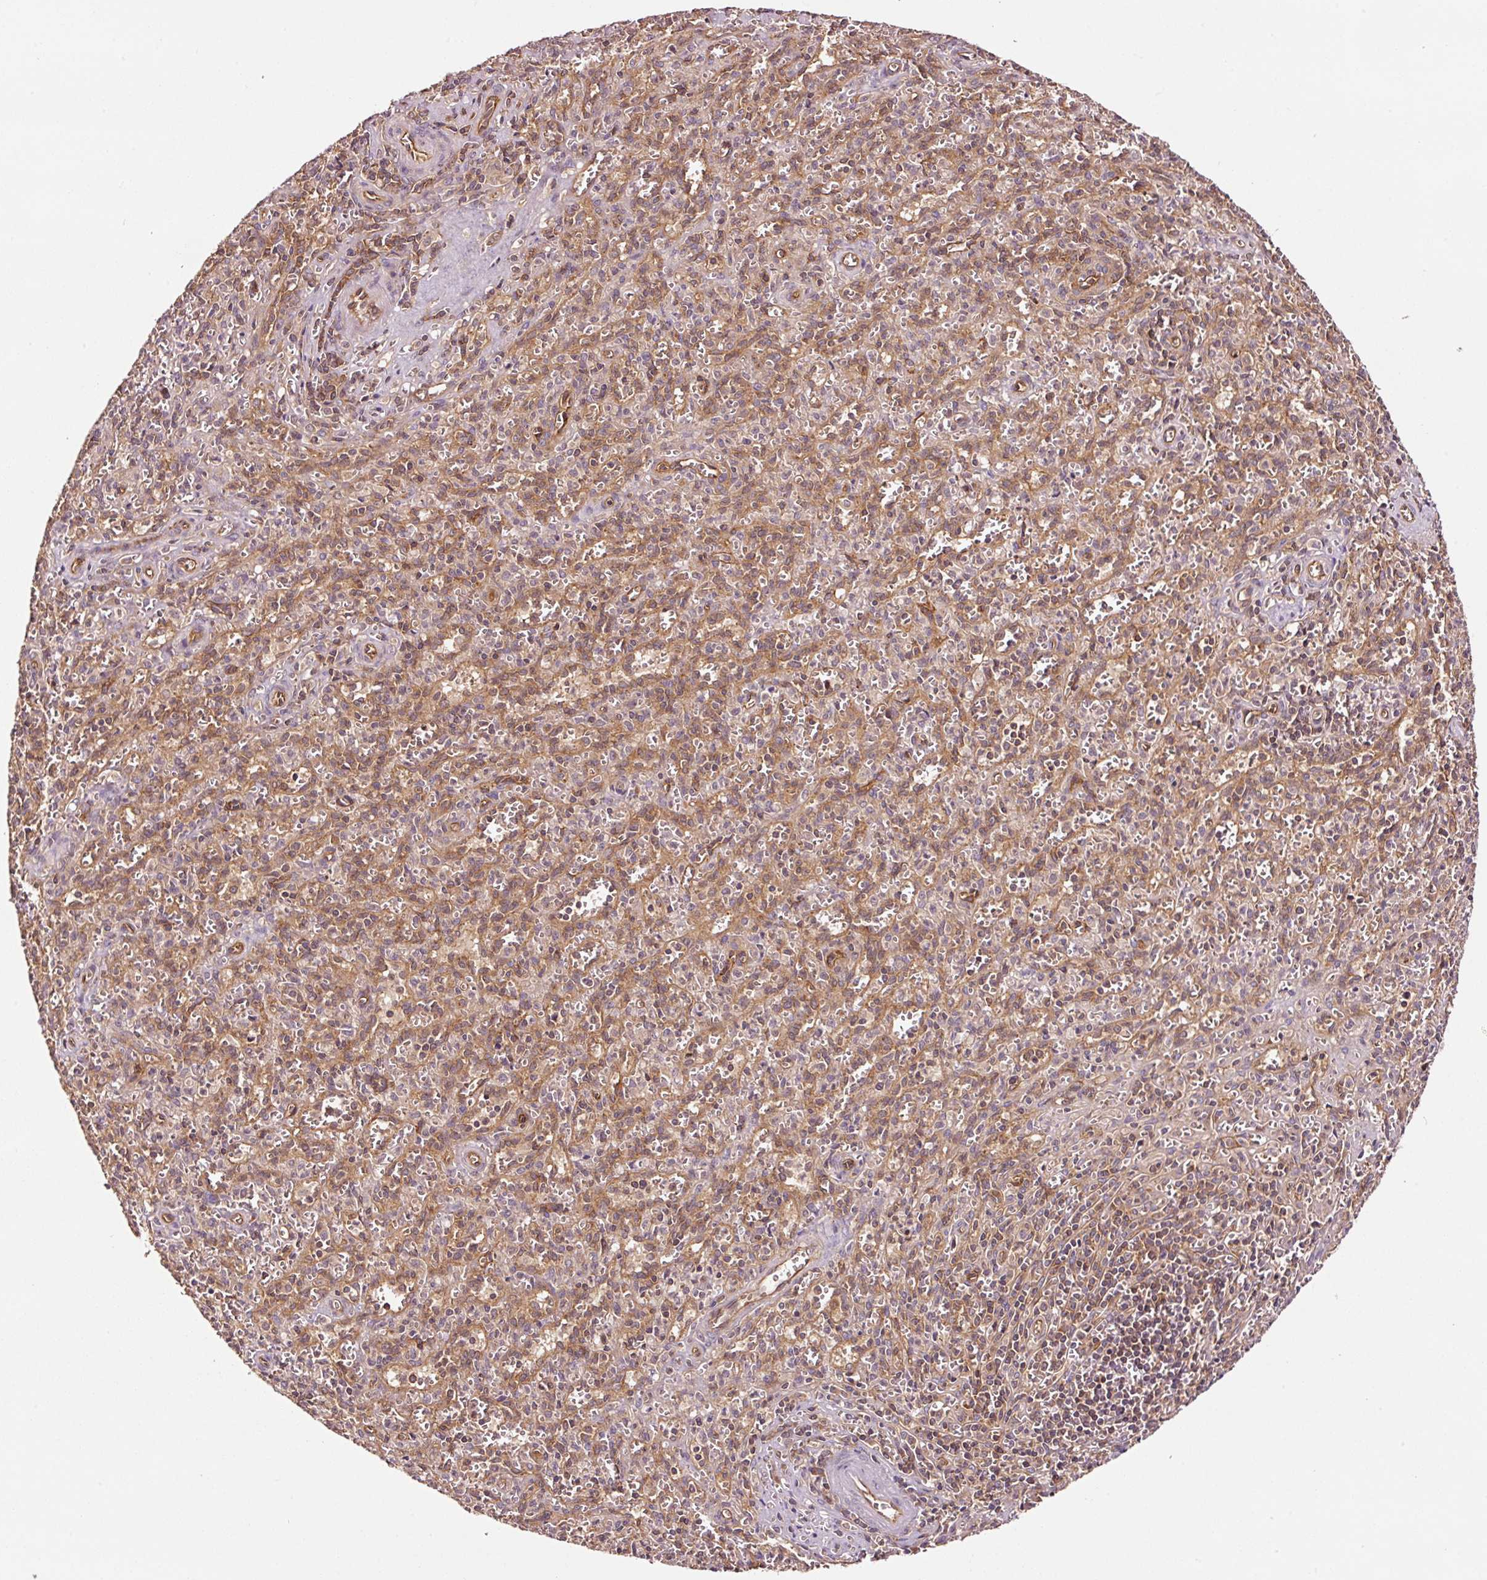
{"staining": {"intensity": "moderate", "quantity": ">75%", "location": "cytoplasmic/membranous"}, "tissue": "spleen", "cell_type": "Cells in red pulp", "image_type": "normal", "snomed": [{"axis": "morphology", "description": "Normal tissue, NOS"}, {"axis": "topography", "description": "Spleen"}], "caption": "Immunohistochemical staining of benign human spleen shows moderate cytoplasmic/membranous protein positivity in about >75% of cells in red pulp.", "gene": "METAP1", "patient": {"sex": "female", "age": 26}}